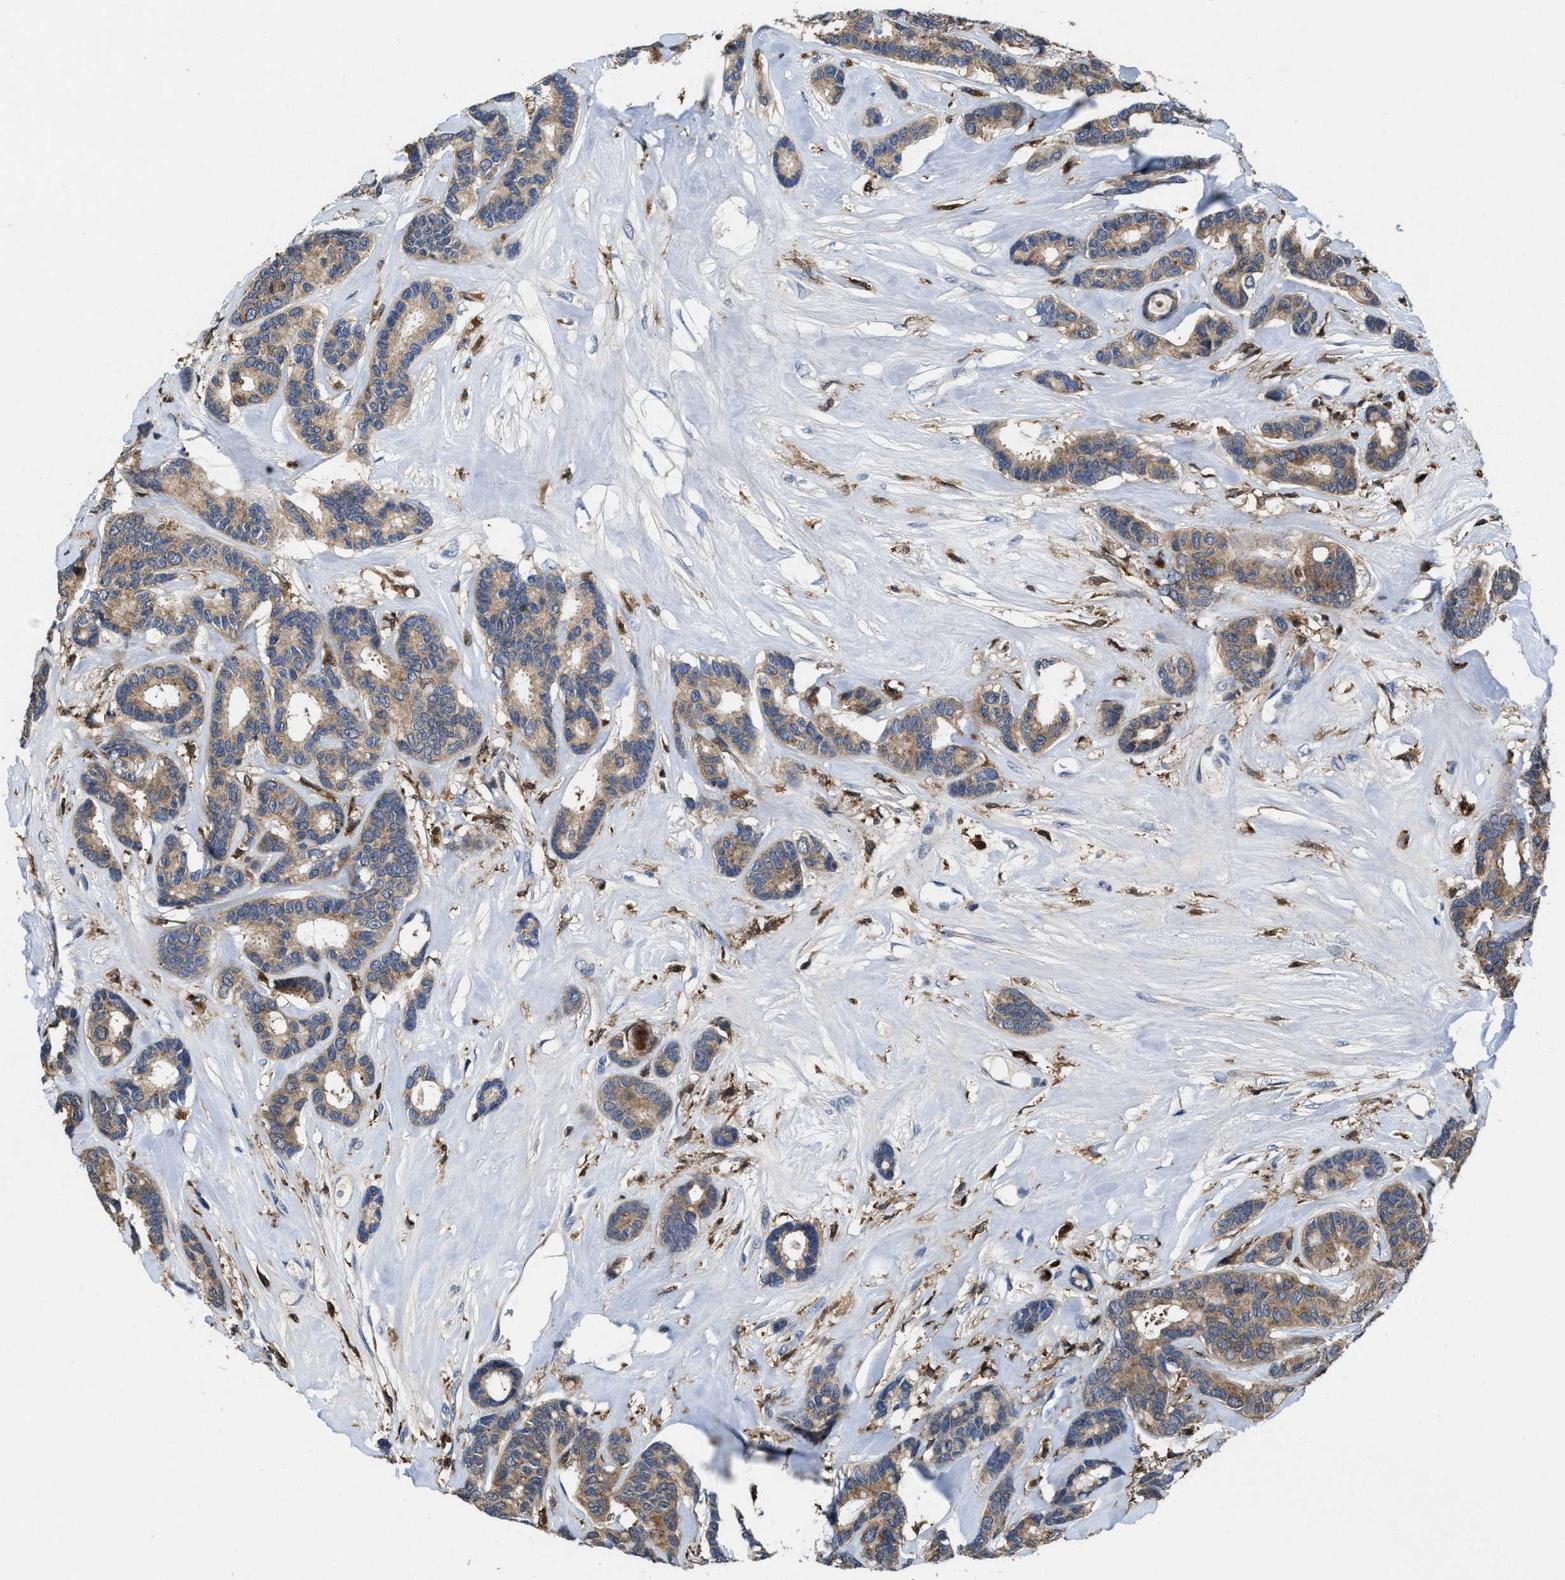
{"staining": {"intensity": "moderate", "quantity": ">75%", "location": "cytoplasmic/membranous"}, "tissue": "breast cancer", "cell_type": "Tumor cells", "image_type": "cancer", "snomed": [{"axis": "morphology", "description": "Duct carcinoma"}, {"axis": "topography", "description": "Breast"}], "caption": "This is a micrograph of immunohistochemistry staining of breast cancer (invasive ductal carcinoma), which shows moderate expression in the cytoplasmic/membranous of tumor cells.", "gene": "RGS10", "patient": {"sex": "female", "age": 87}}